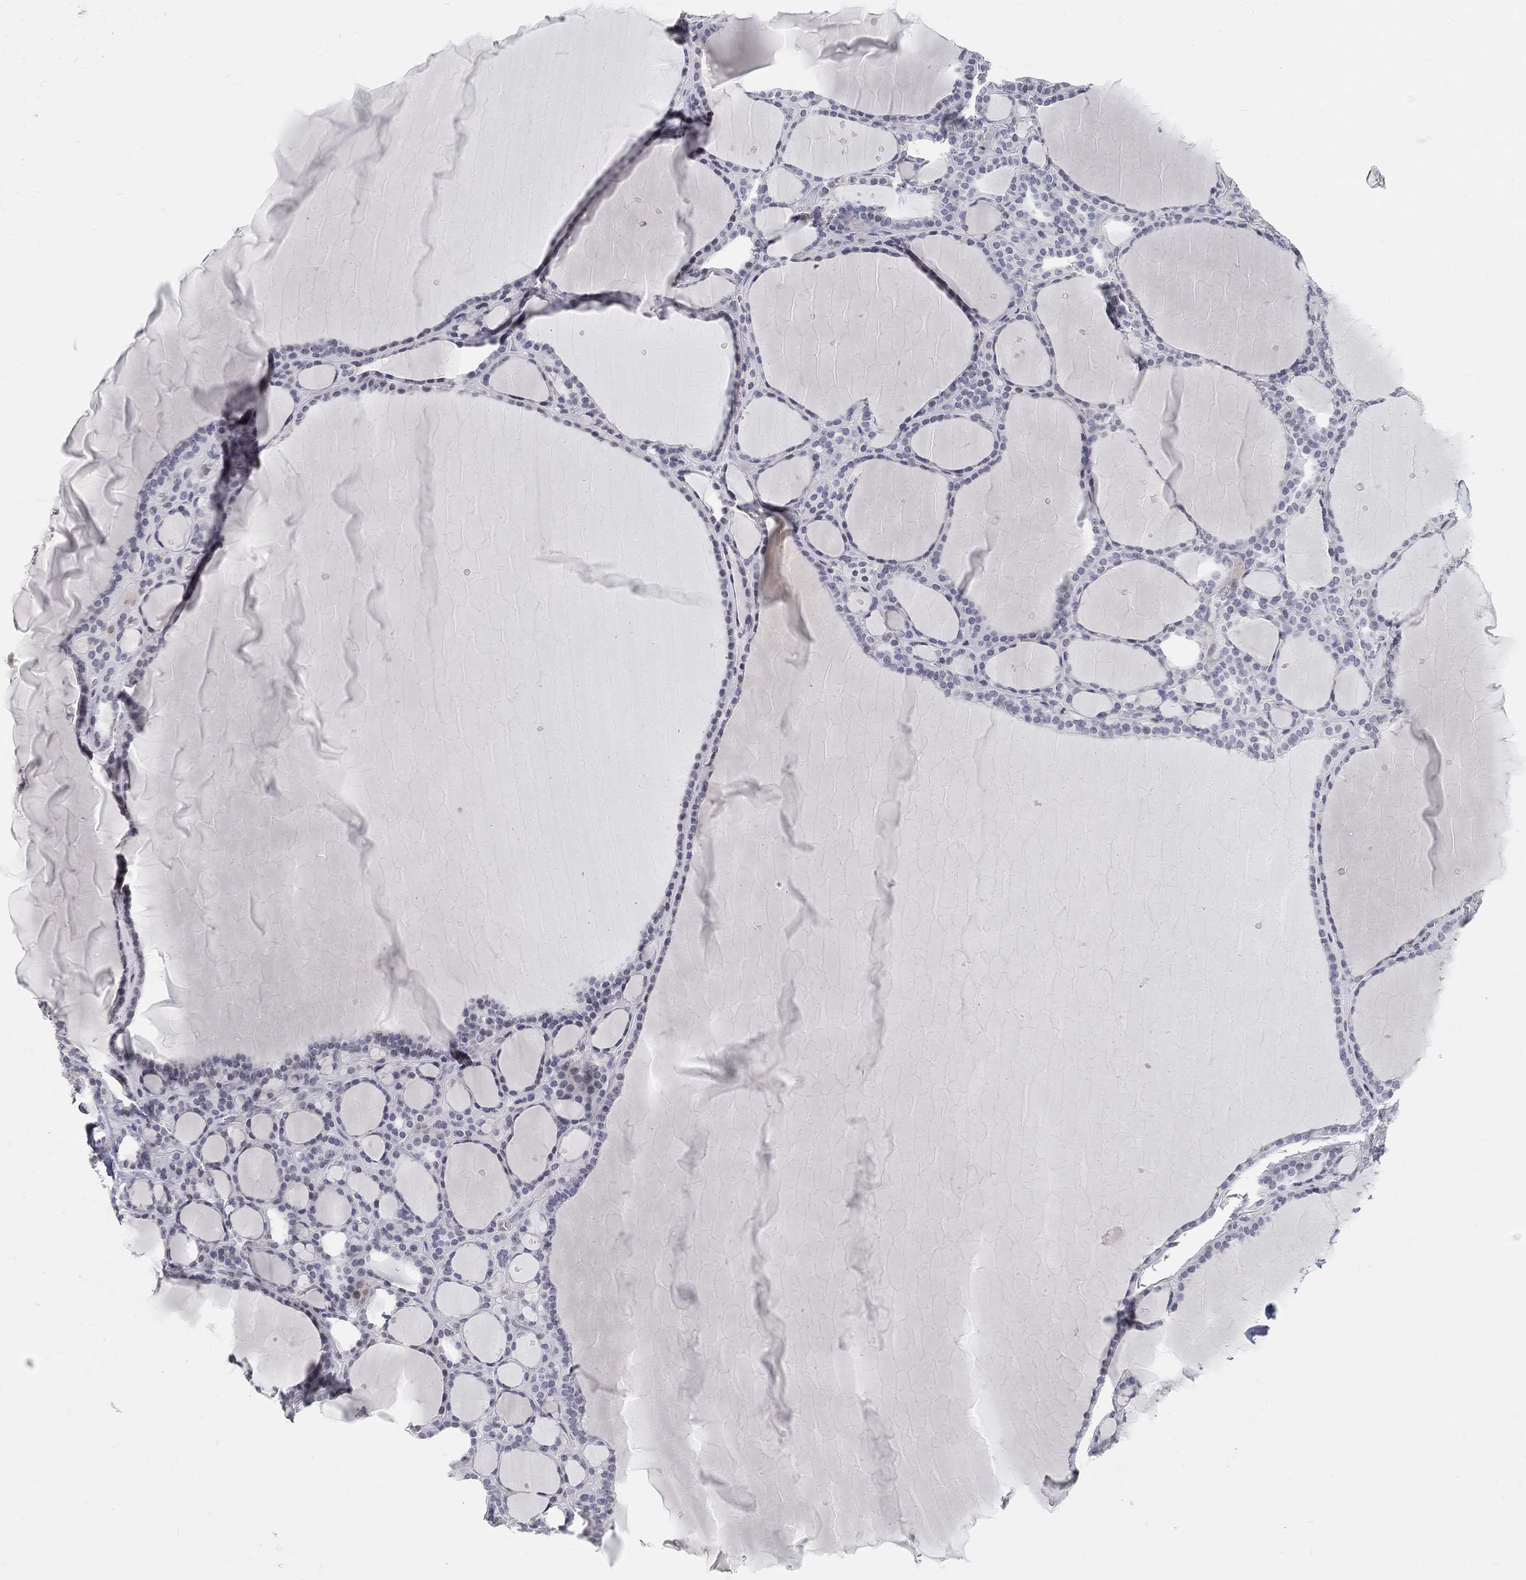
{"staining": {"intensity": "negative", "quantity": "none", "location": "none"}, "tissue": "thyroid gland", "cell_type": "Glandular cells", "image_type": "normal", "snomed": [{"axis": "morphology", "description": "Normal tissue, NOS"}, {"axis": "topography", "description": "Thyroid gland"}], "caption": "Immunohistochemical staining of normal thyroid gland exhibits no significant expression in glandular cells.", "gene": "ARG1", "patient": {"sex": "male", "age": 63}}